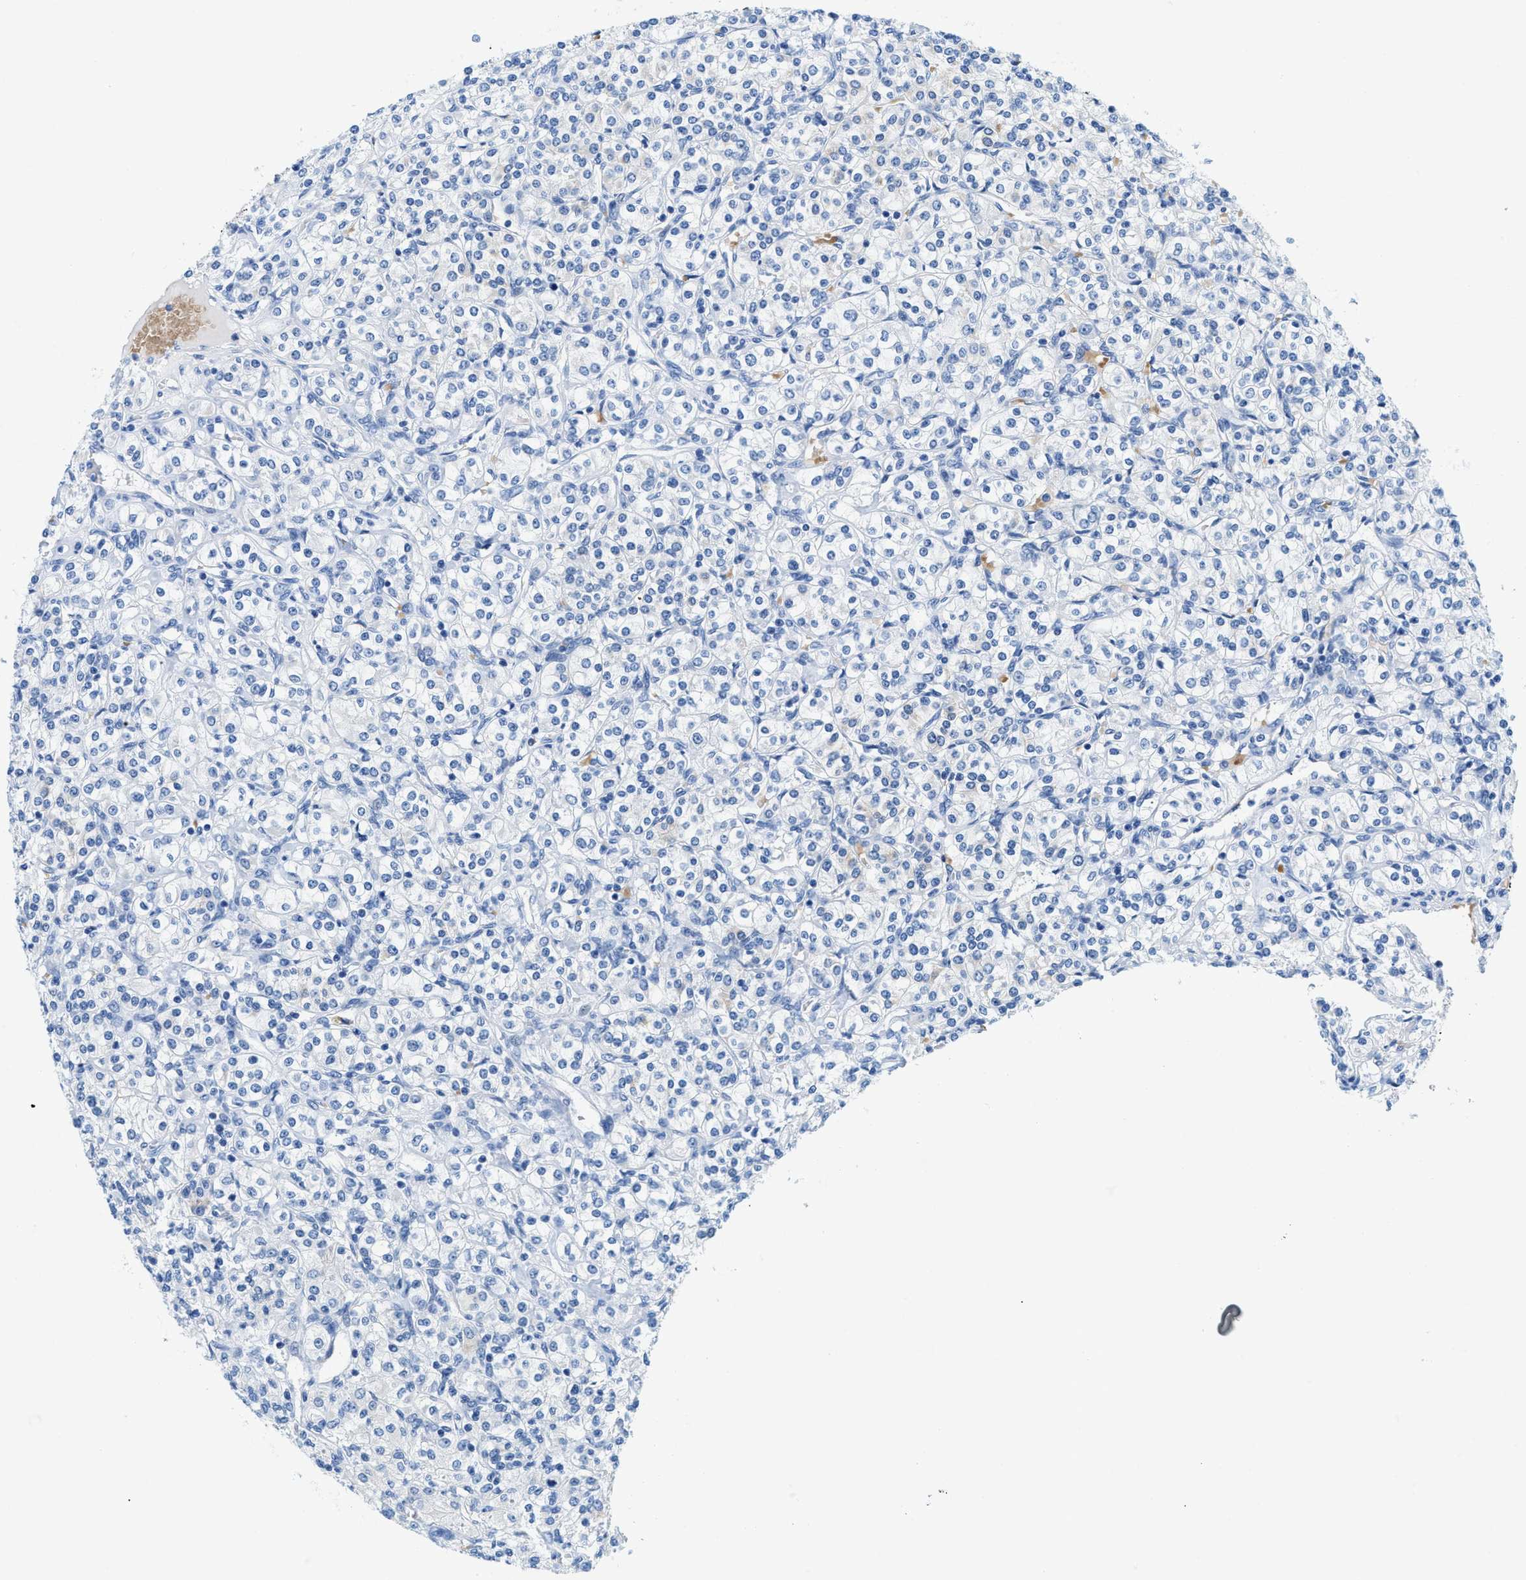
{"staining": {"intensity": "negative", "quantity": "none", "location": "none"}, "tissue": "renal cancer", "cell_type": "Tumor cells", "image_type": "cancer", "snomed": [{"axis": "morphology", "description": "Adenocarcinoma, NOS"}, {"axis": "topography", "description": "Kidney"}], "caption": "Immunohistochemistry of adenocarcinoma (renal) exhibits no staining in tumor cells.", "gene": "BPGM", "patient": {"sex": "male", "age": 77}}